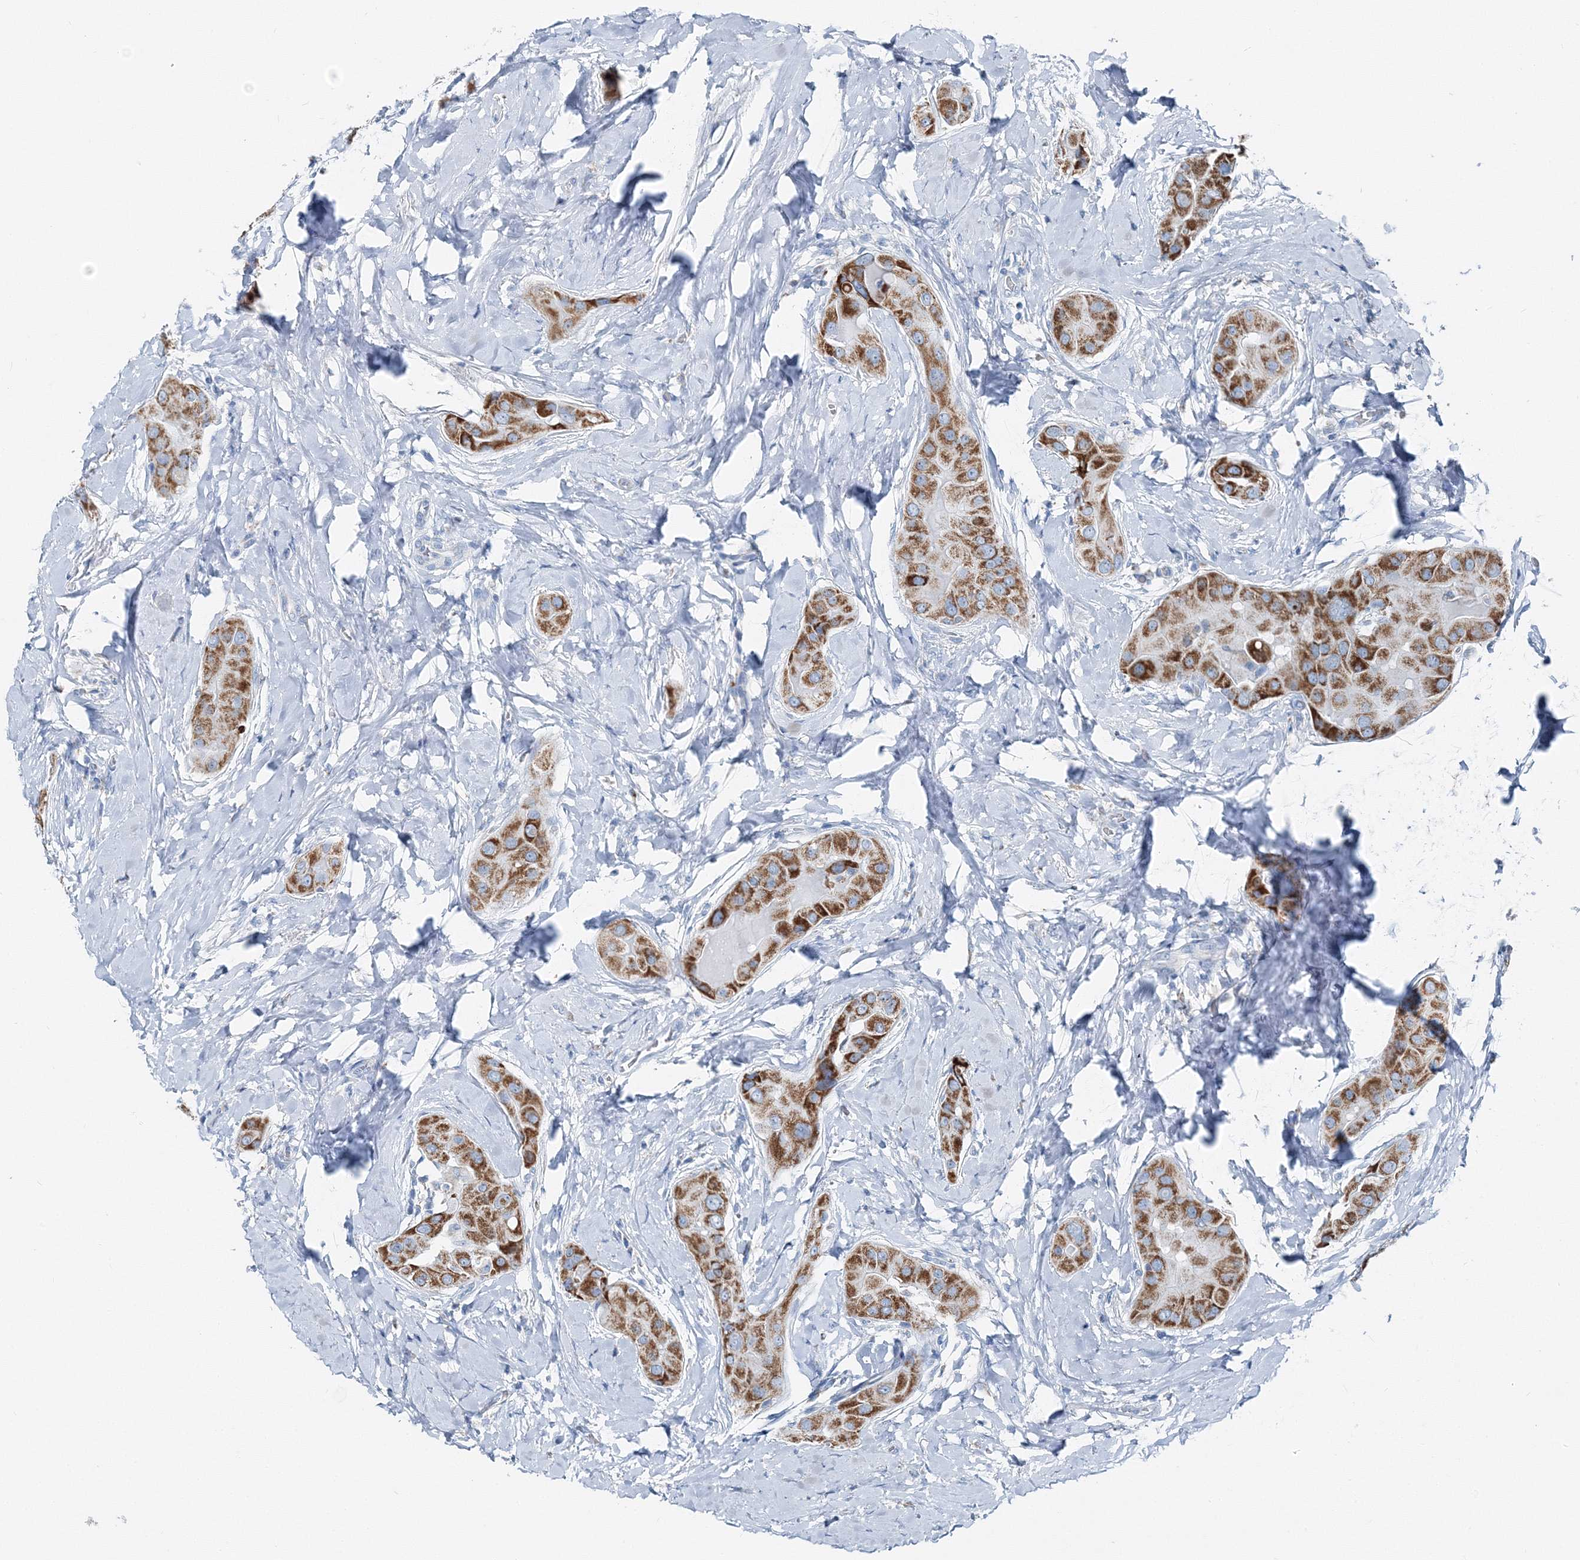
{"staining": {"intensity": "strong", "quantity": ">75%", "location": "cytoplasmic/membranous"}, "tissue": "thyroid cancer", "cell_type": "Tumor cells", "image_type": "cancer", "snomed": [{"axis": "morphology", "description": "Papillary adenocarcinoma, NOS"}, {"axis": "topography", "description": "Thyroid gland"}], "caption": "Immunohistochemical staining of human papillary adenocarcinoma (thyroid) demonstrates high levels of strong cytoplasmic/membranous expression in approximately >75% of tumor cells.", "gene": "GABARAPL2", "patient": {"sex": "male", "age": 33}}